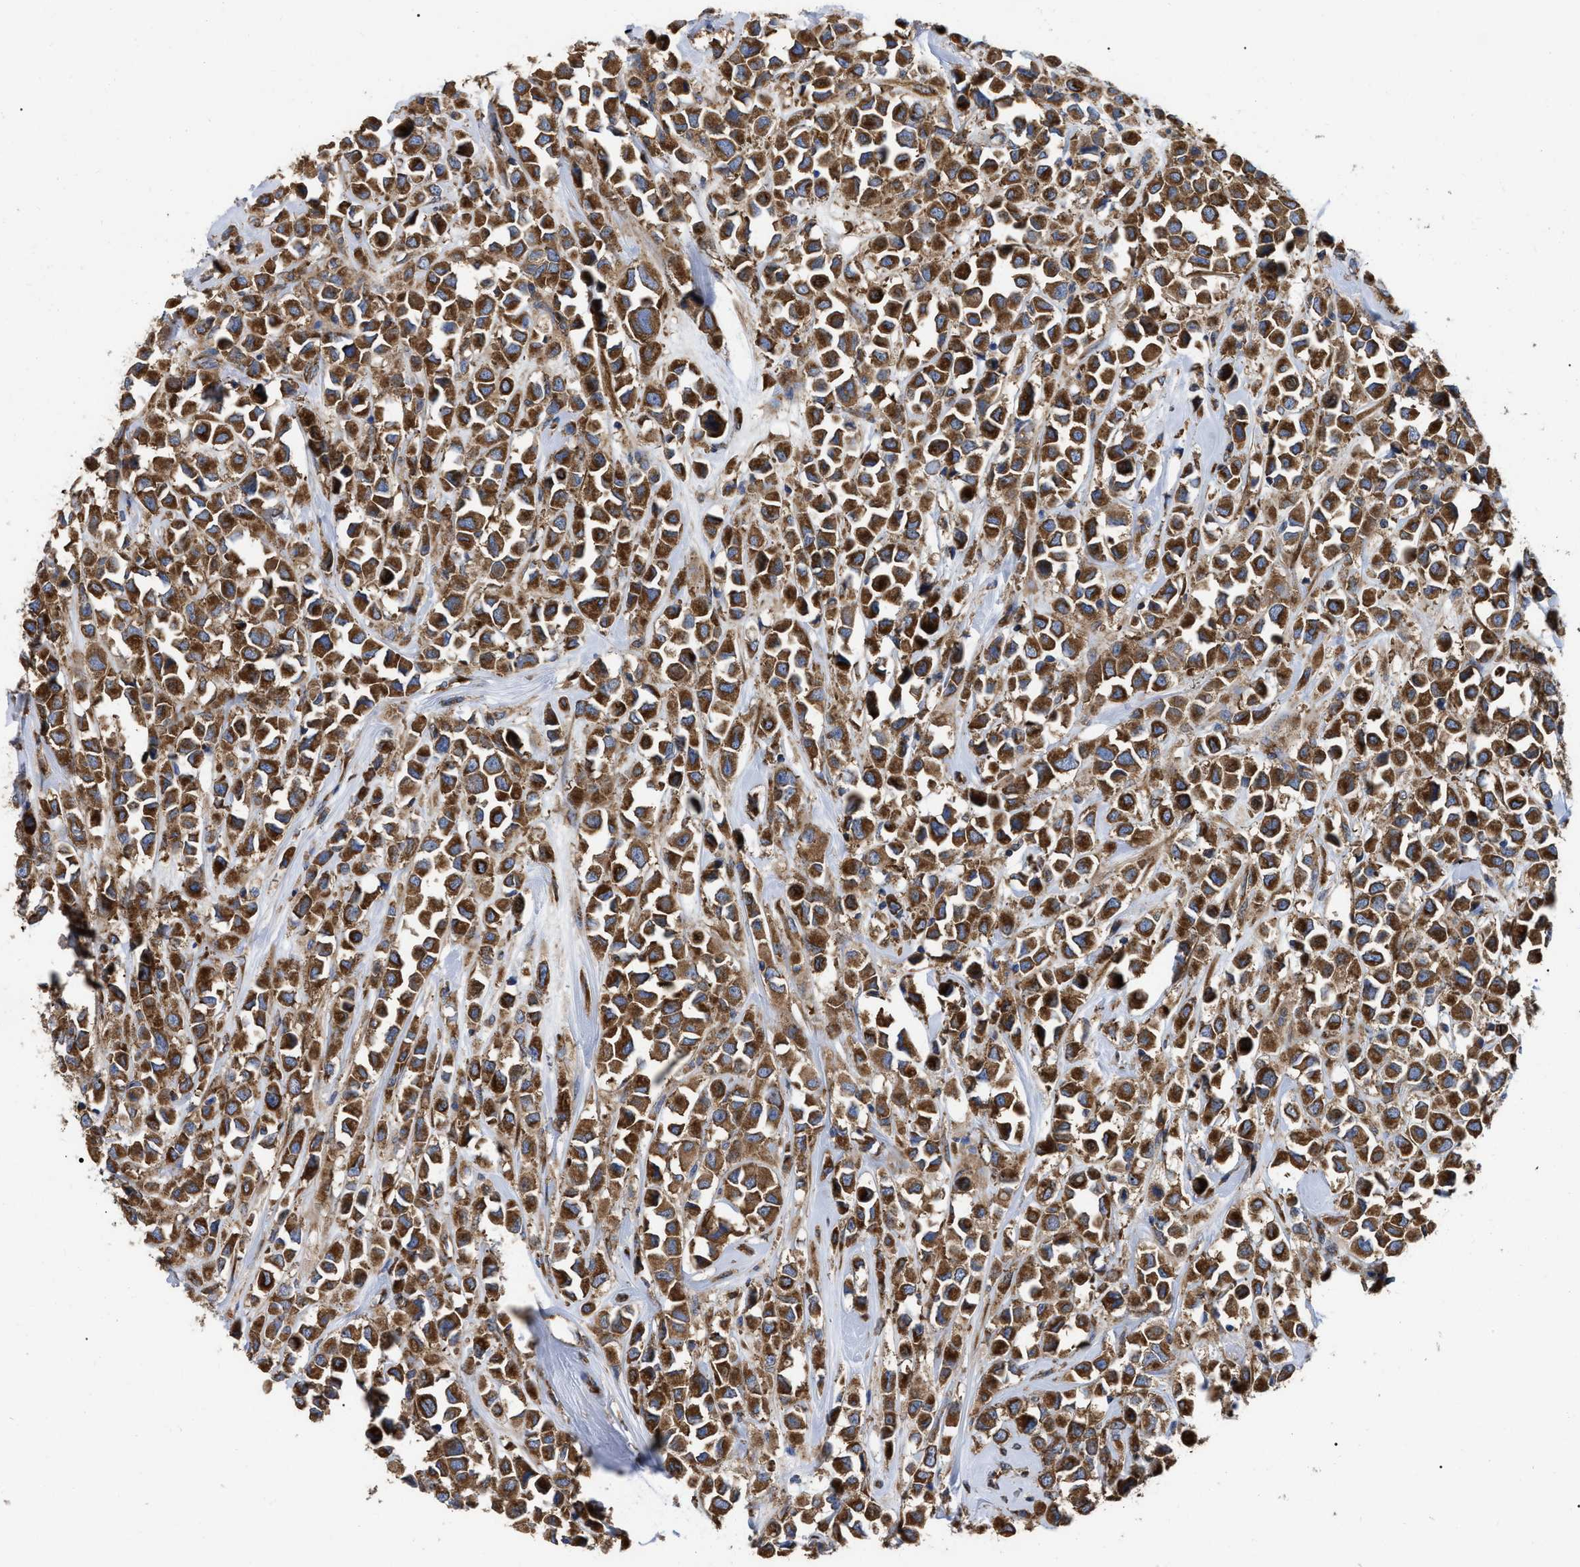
{"staining": {"intensity": "strong", "quantity": ">75%", "location": "cytoplasmic/membranous"}, "tissue": "breast cancer", "cell_type": "Tumor cells", "image_type": "cancer", "snomed": [{"axis": "morphology", "description": "Duct carcinoma"}, {"axis": "topography", "description": "Breast"}], "caption": "Immunohistochemistry (IHC) histopathology image of neoplastic tissue: human breast cancer (invasive ductal carcinoma) stained using immunohistochemistry shows high levels of strong protein expression localized specifically in the cytoplasmic/membranous of tumor cells, appearing as a cytoplasmic/membranous brown color.", "gene": "FAM120A", "patient": {"sex": "female", "age": 61}}